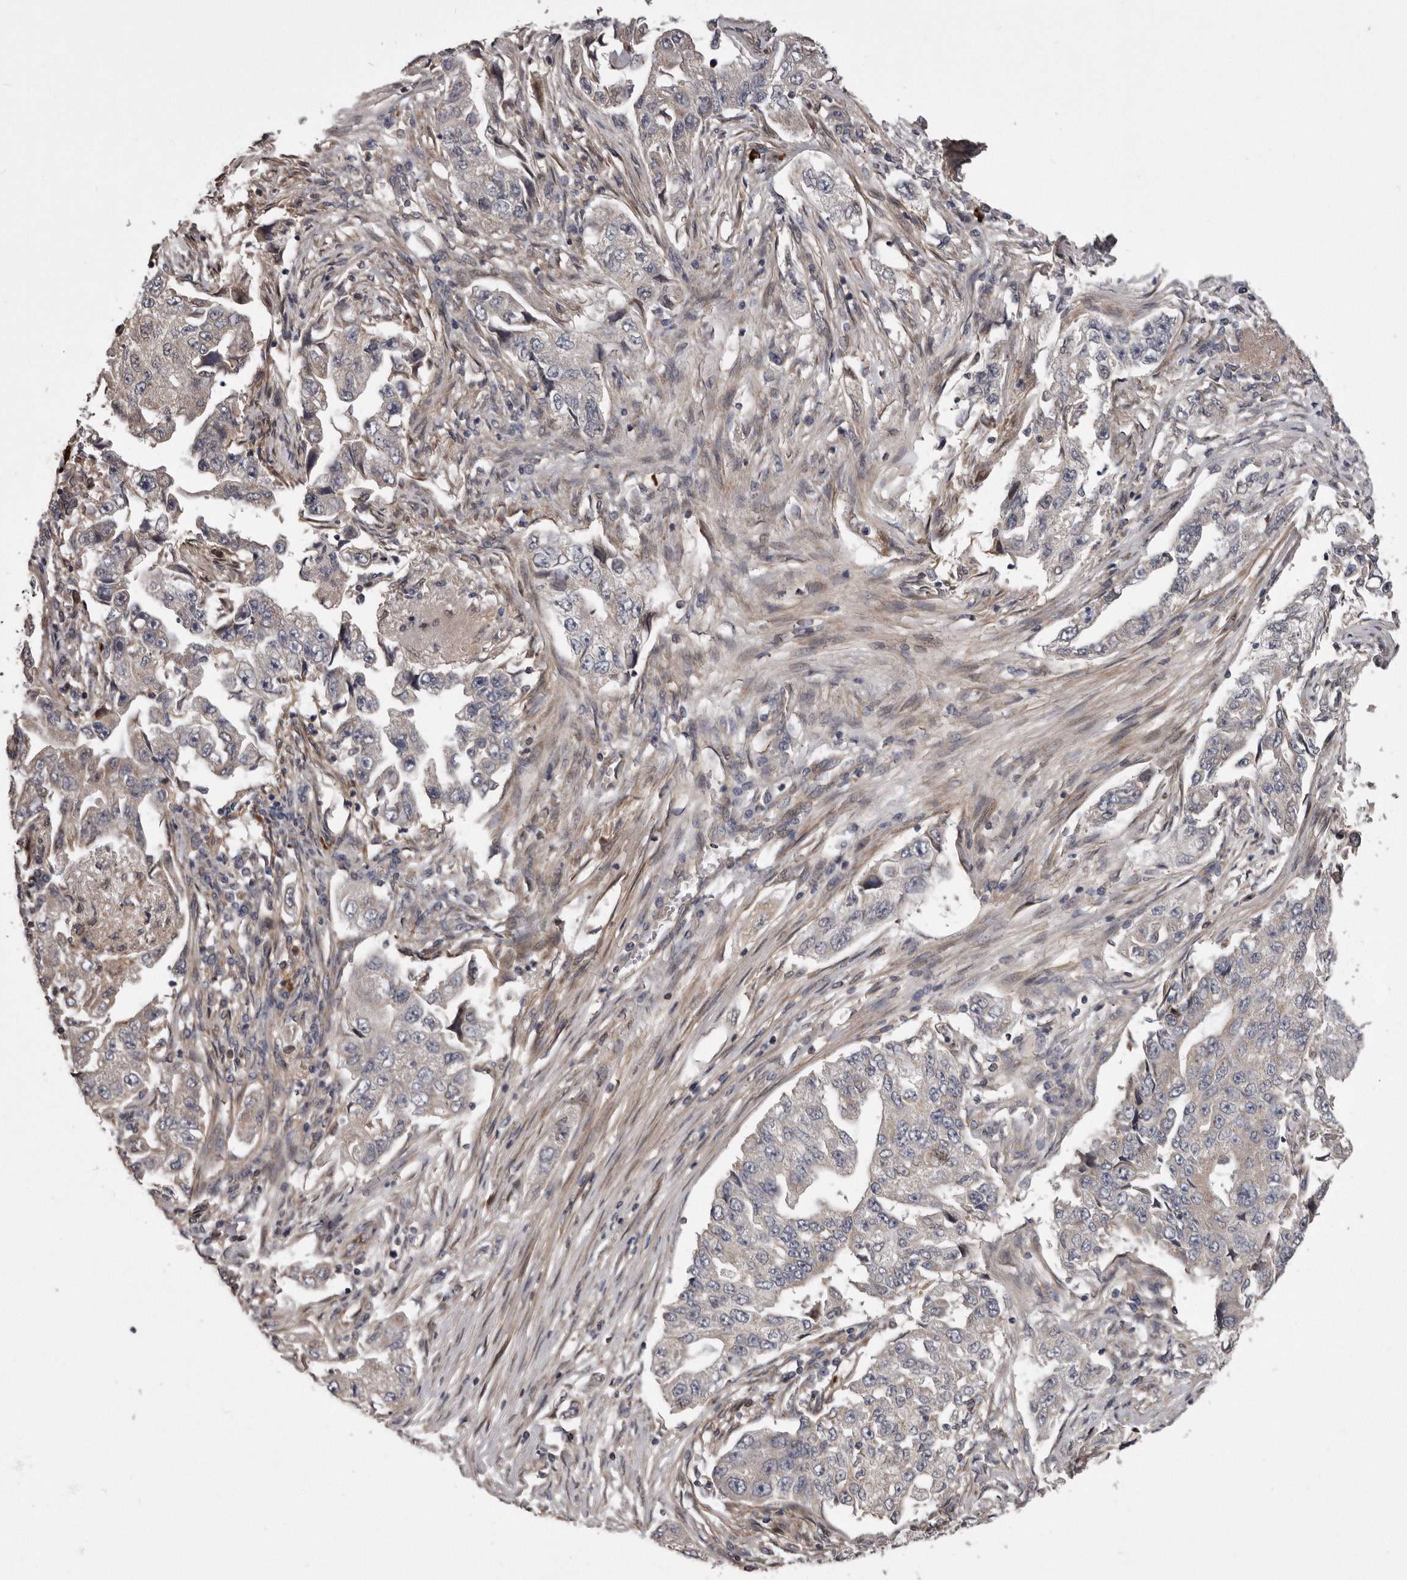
{"staining": {"intensity": "negative", "quantity": "none", "location": "none"}, "tissue": "lung cancer", "cell_type": "Tumor cells", "image_type": "cancer", "snomed": [{"axis": "morphology", "description": "Adenocarcinoma, NOS"}, {"axis": "topography", "description": "Lung"}], "caption": "Immunohistochemical staining of human lung adenocarcinoma reveals no significant positivity in tumor cells.", "gene": "ARMCX1", "patient": {"sex": "female", "age": 51}}